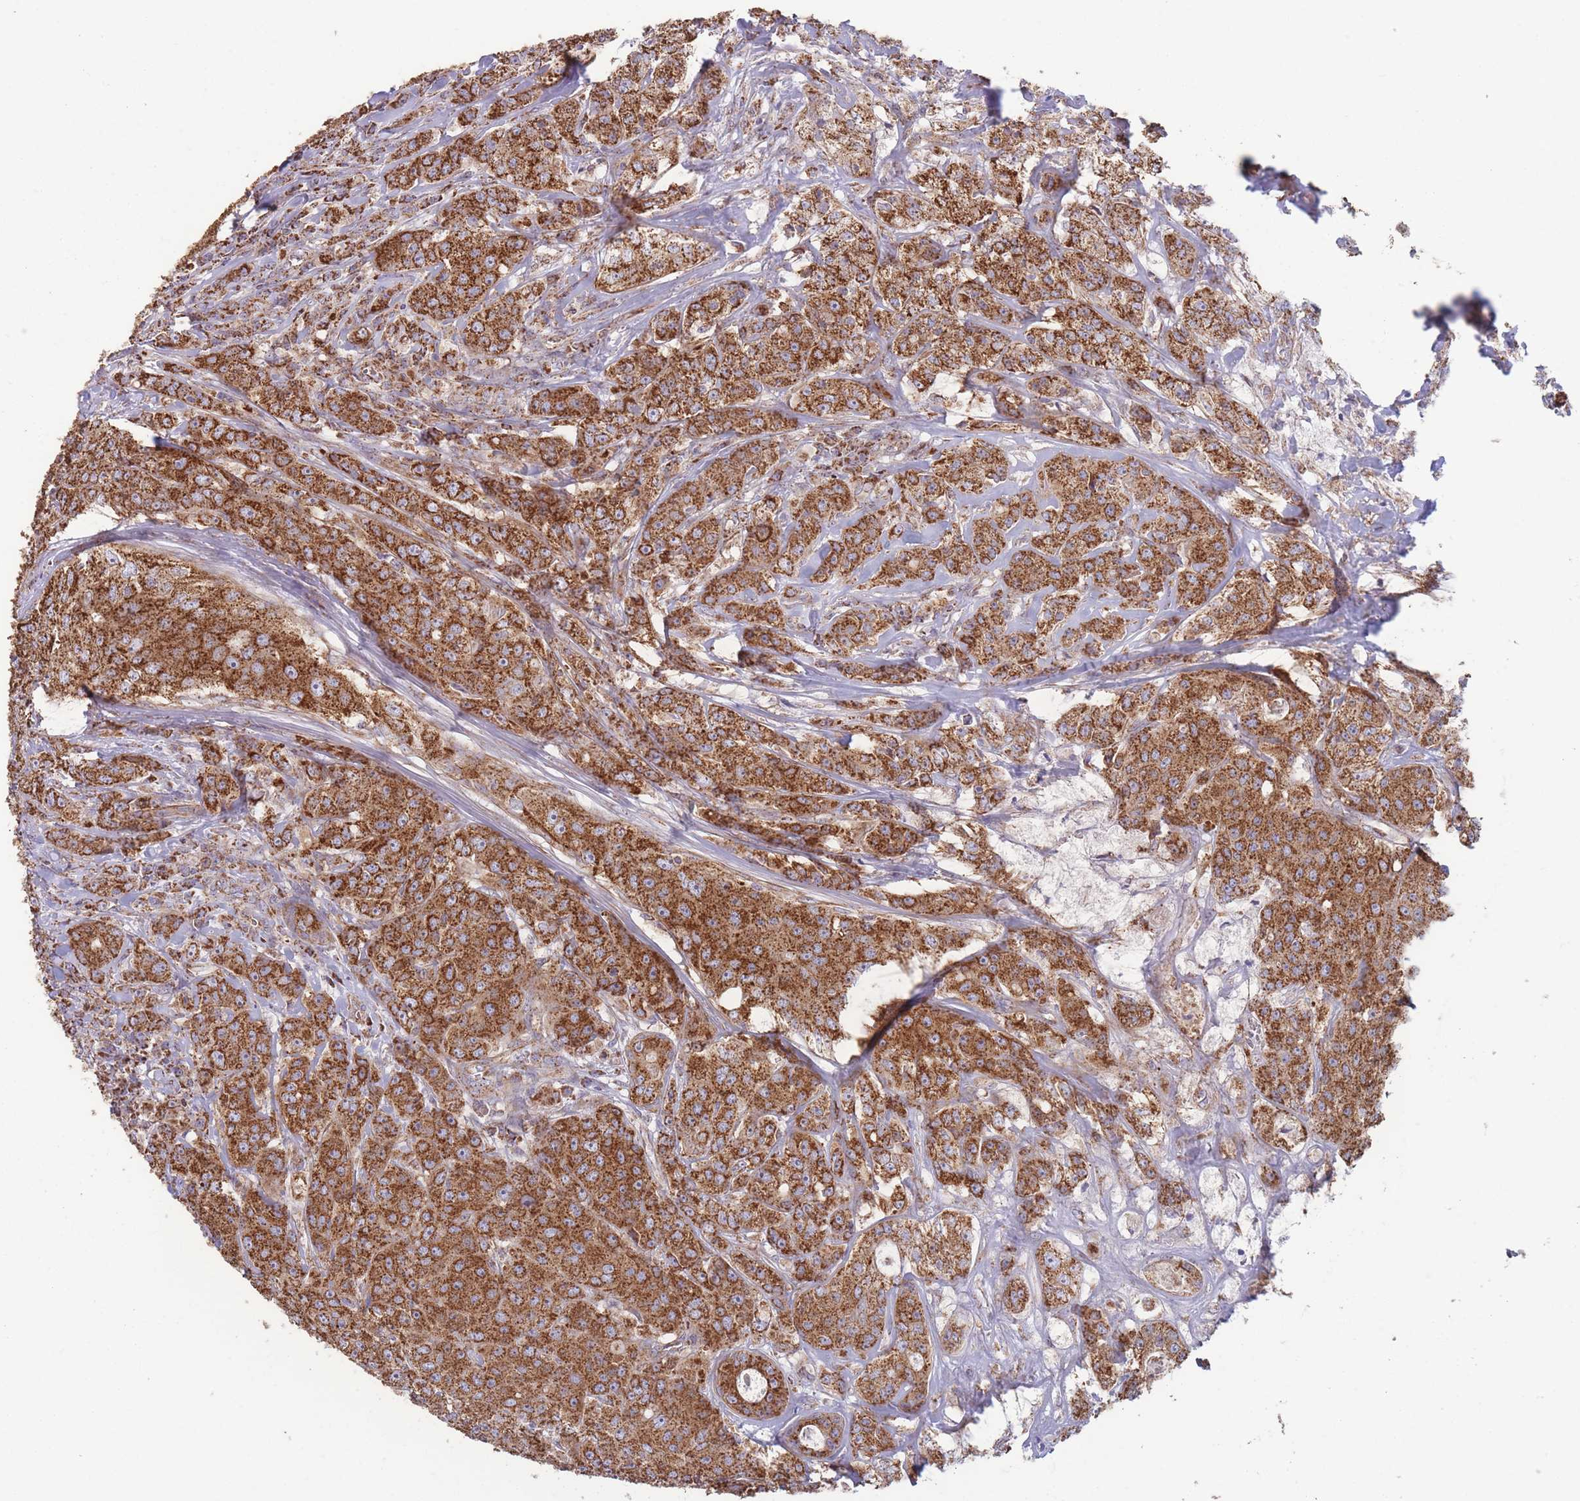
{"staining": {"intensity": "strong", "quantity": ">75%", "location": "cytoplasmic/membranous"}, "tissue": "breast cancer", "cell_type": "Tumor cells", "image_type": "cancer", "snomed": [{"axis": "morphology", "description": "Duct carcinoma"}, {"axis": "topography", "description": "Breast"}], "caption": "This image displays immunohistochemistry staining of human invasive ductal carcinoma (breast), with high strong cytoplasmic/membranous positivity in approximately >75% of tumor cells.", "gene": "KIF16B", "patient": {"sex": "female", "age": 43}}